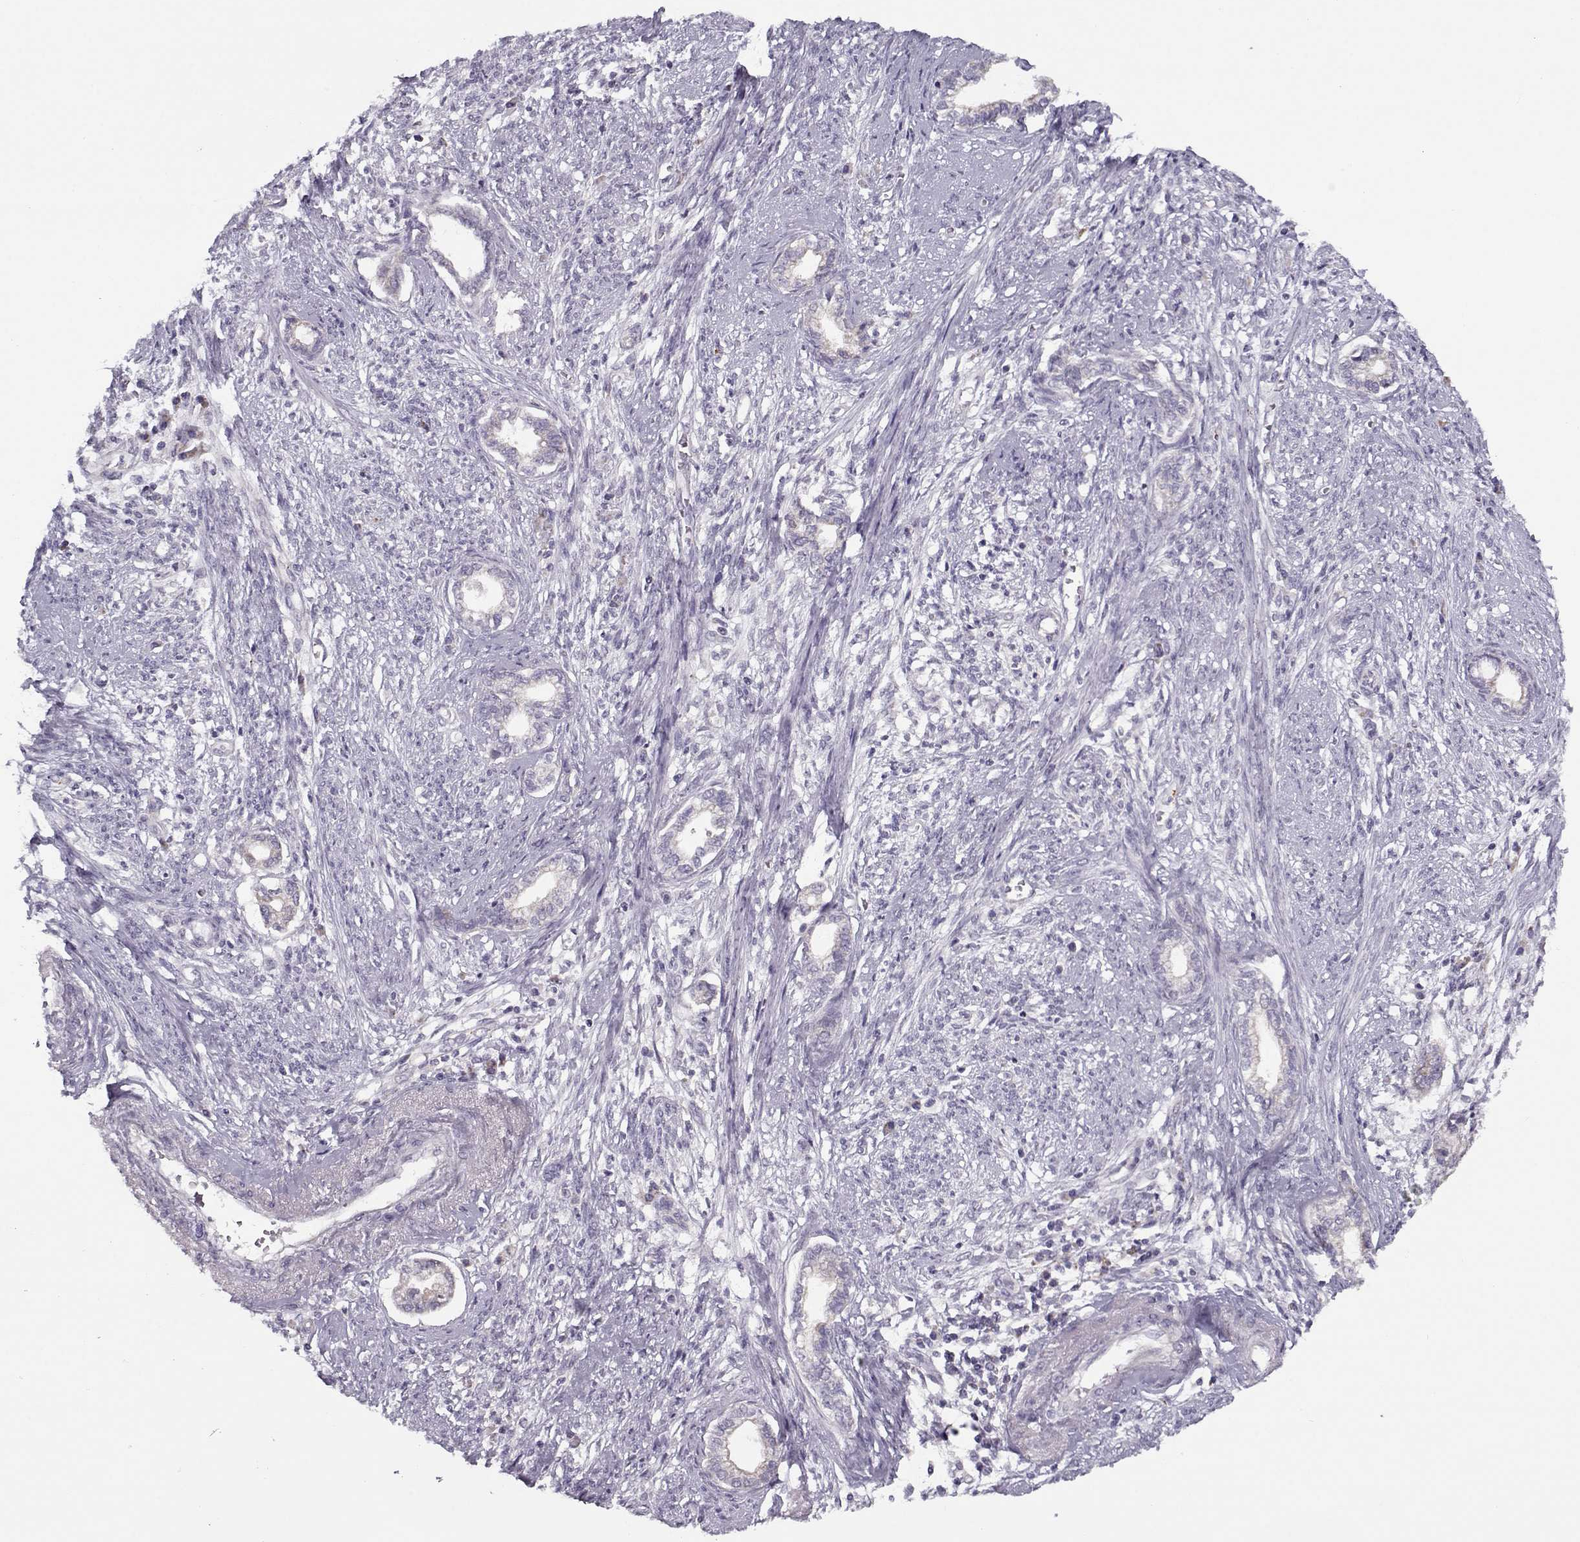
{"staining": {"intensity": "negative", "quantity": "none", "location": "none"}, "tissue": "cervical cancer", "cell_type": "Tumor cells", "image_type": "cancer", "snomed": [{"axis": "morphology", "description": "Adenocarcinoma, NOS"}, {"axis": "topography", "description": "Cervix"}], "caption": "Tumor cells show no significant staining in cervical cancer (adenocarcinoma). (Immunohistochemistry (ihc), brightfield microscopy, high magnification).", "gene": "KLF17", "patient": {"sex": "female", "age": 62}}